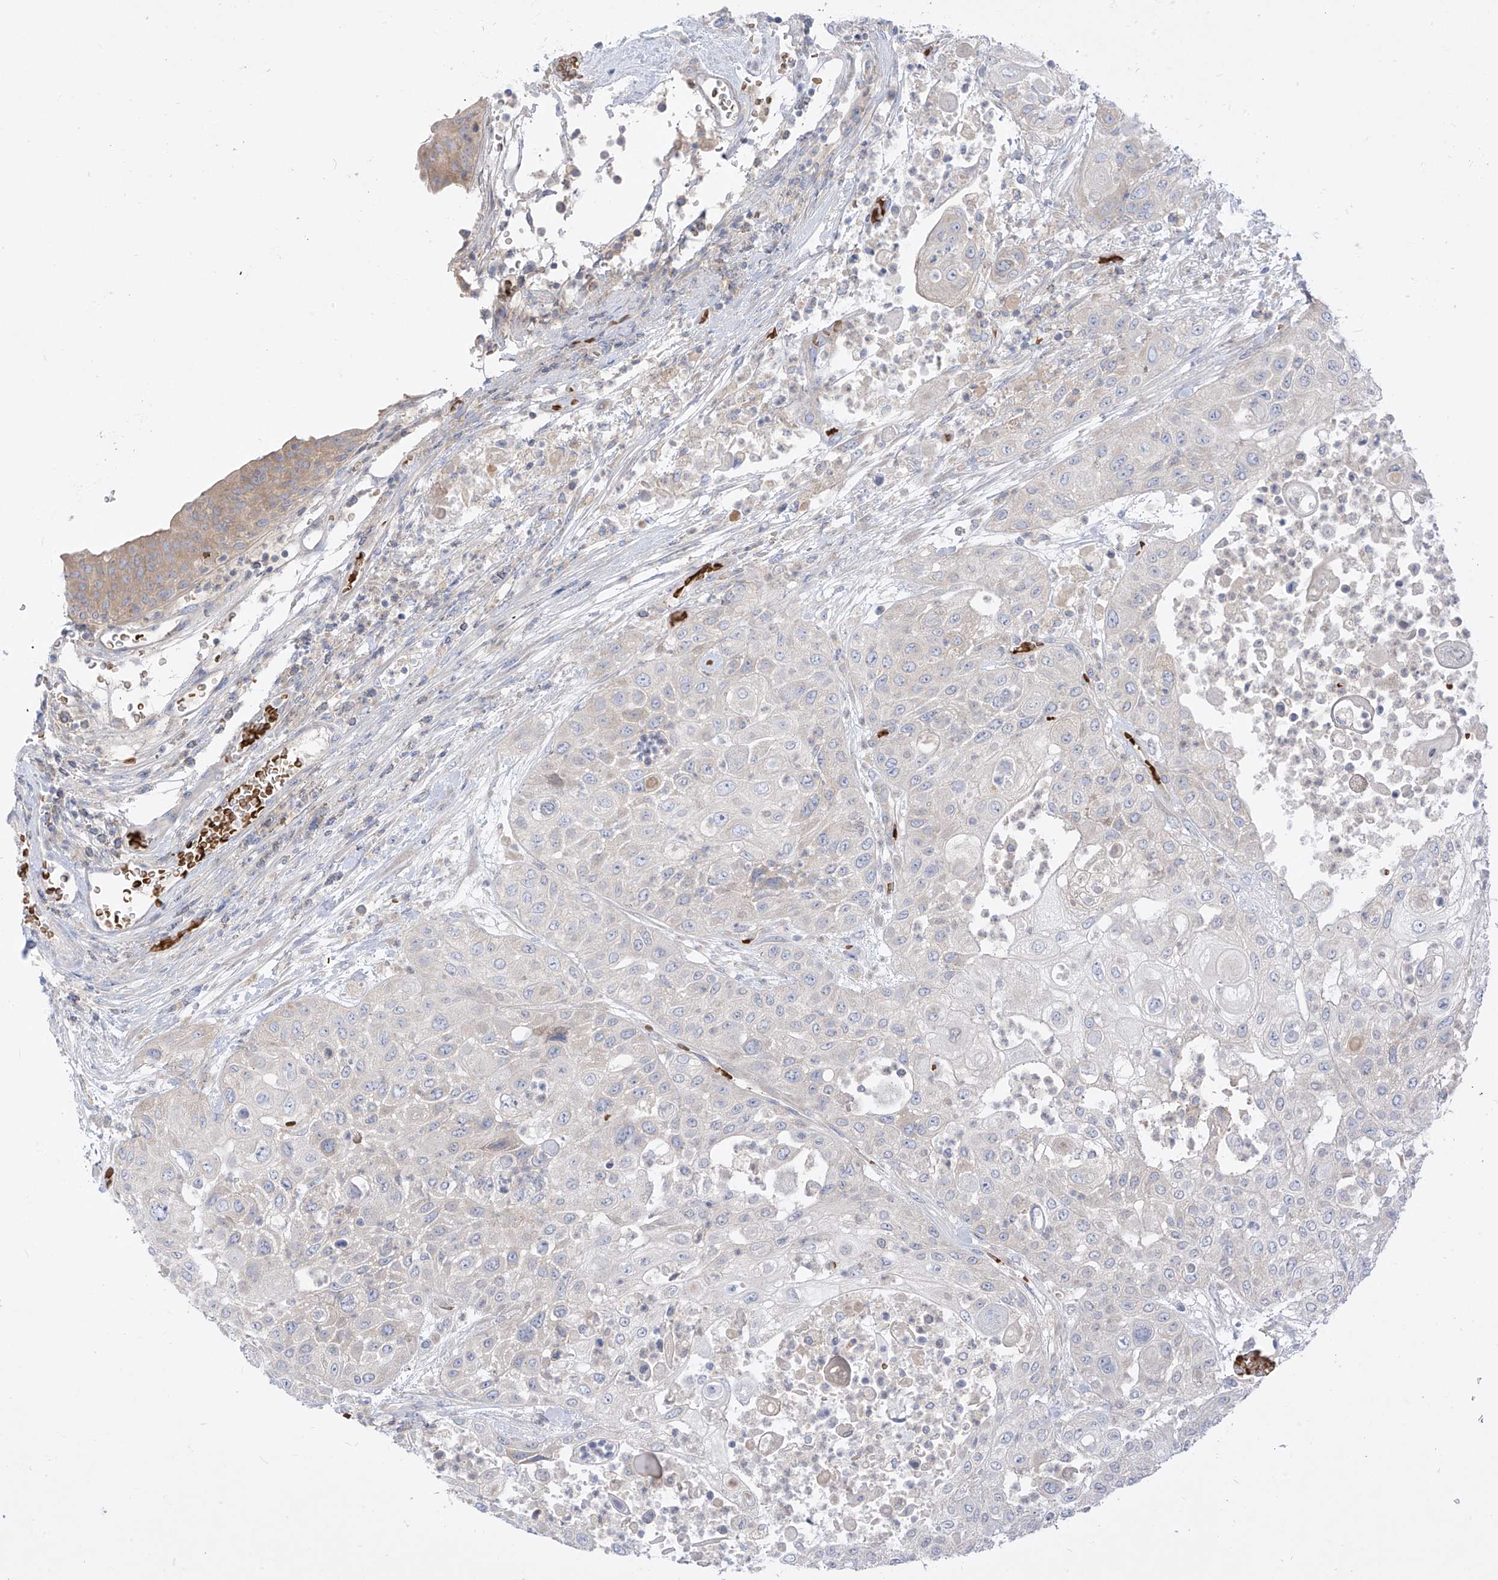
{"staining": {"intensity": "negative", "quantity": "none", "location": "none"}, "tissue": "urothelial cancer", "cell_type": "Tumor cells", "image_type": "cancer", "snomed": [{"axis": "morphology", "description": "Urothelial carcinoma, High grade"}, {"axis": "topography", "description": "Urinary bladder"}], "caption": "An immunohistochemistry (IHC) image of urothelial cancer is shown. There is no staining in tumor cells of urothelial cancer. (Brightfield microscopy of DAB immunohistochemistry at high magnification).", "gene": "DGKQ", "patient": {"sex": "female", "age": 79}}